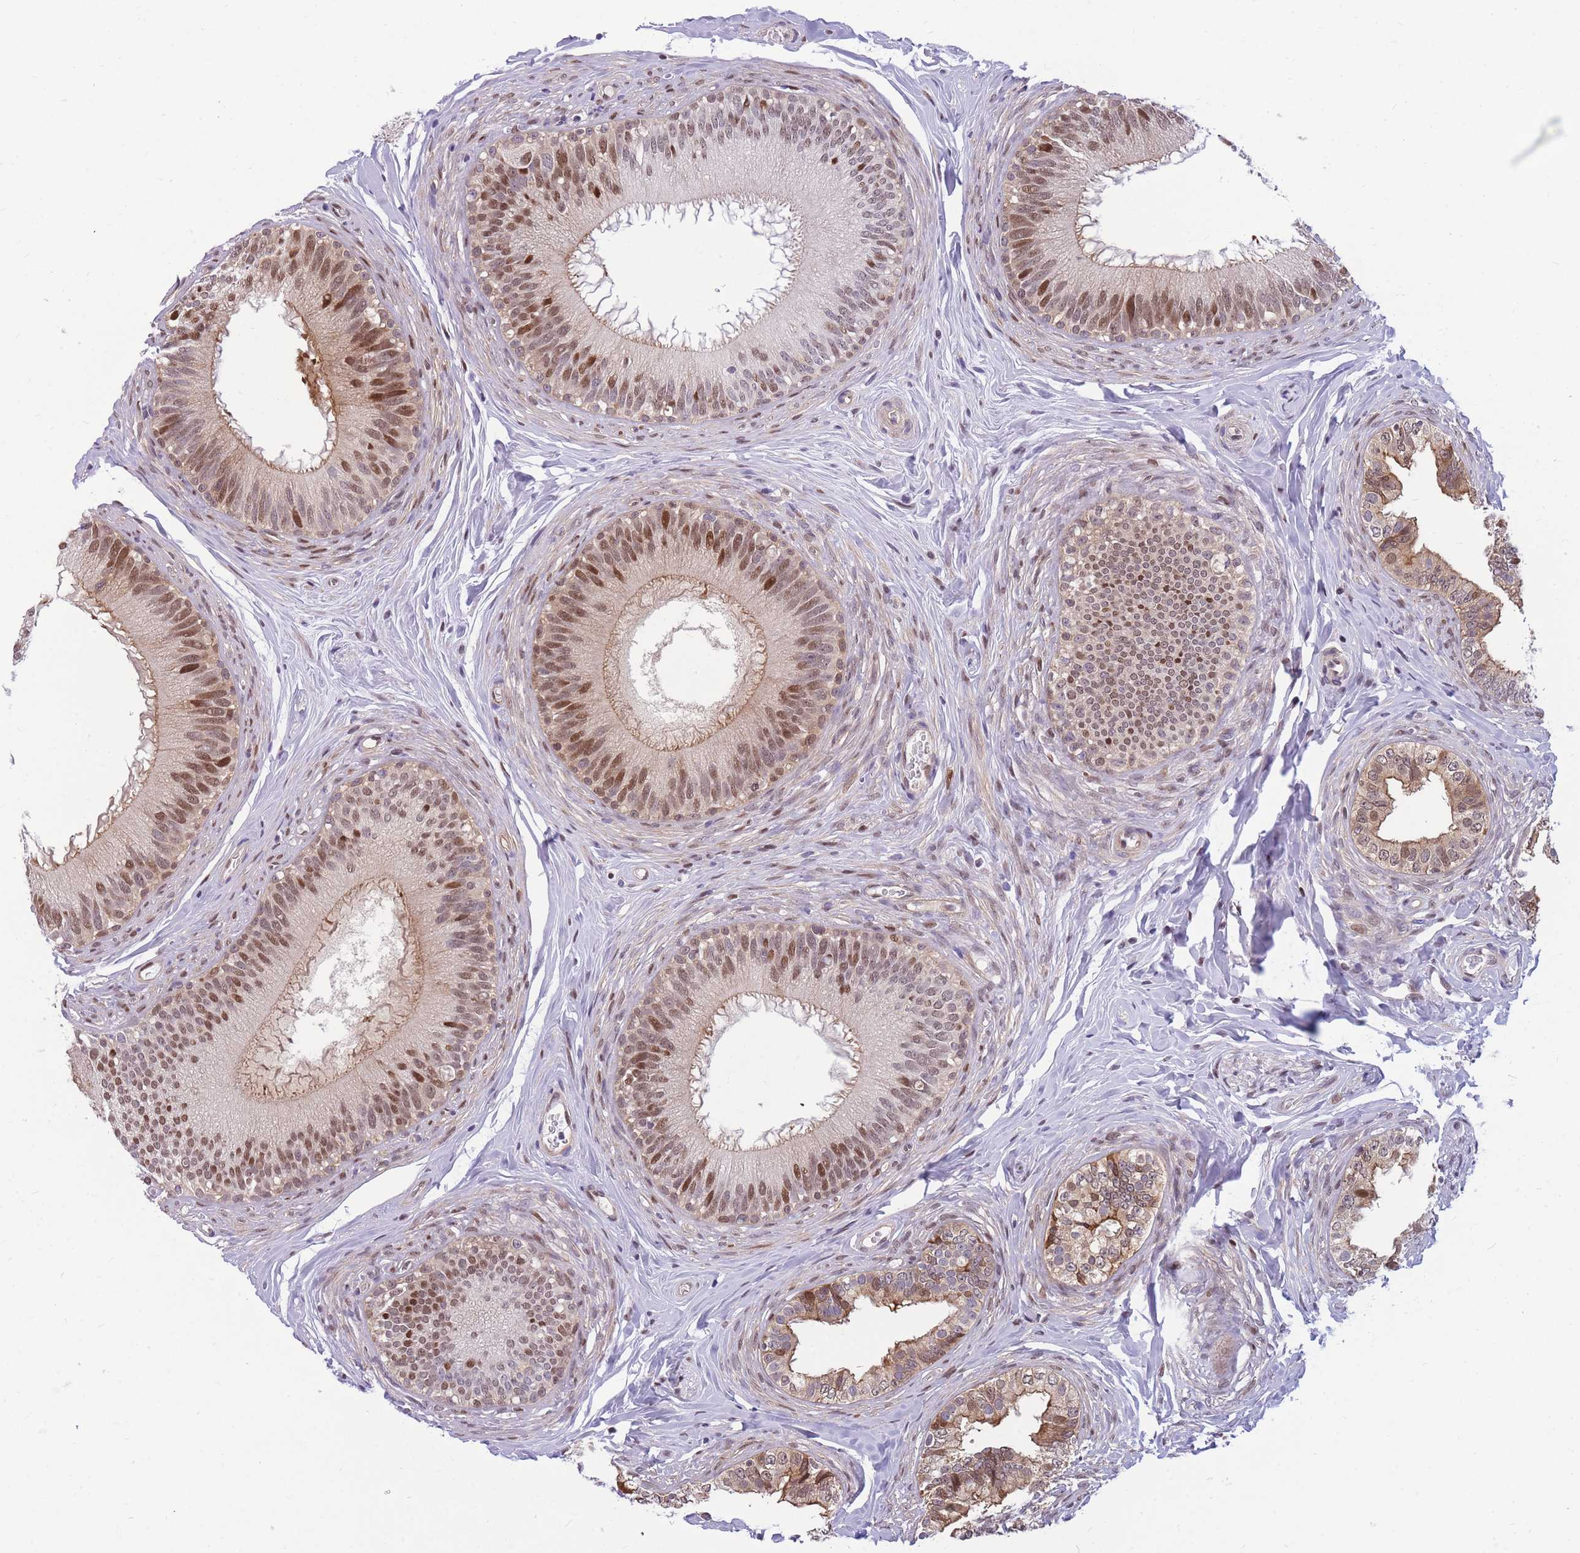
{"staining": {"intensity": "moderate", "quantity": "25%-75%", "location": "cytoplasmic/membranous,nuclear"}, "tissue": "epididymis", "cell_type": "Glandular cells", "image_type": "normal", "snomed": [{"axis": "morphology", "description": "Normal tissue, NOS"}, {"axis": "topography", "description": "Epididymis"}], "caption": "DAB (3,3'-diaminobenzidine) immunohistochemical staining of normal human epididymis exhibits moderate cytoplasmic/membranous,nuclear protein expression in about 25%-75% of glandular cells. Nuclei are stained in blue.", "gene": "CRACD", "patient": {"sex": "male", "age": 38}}